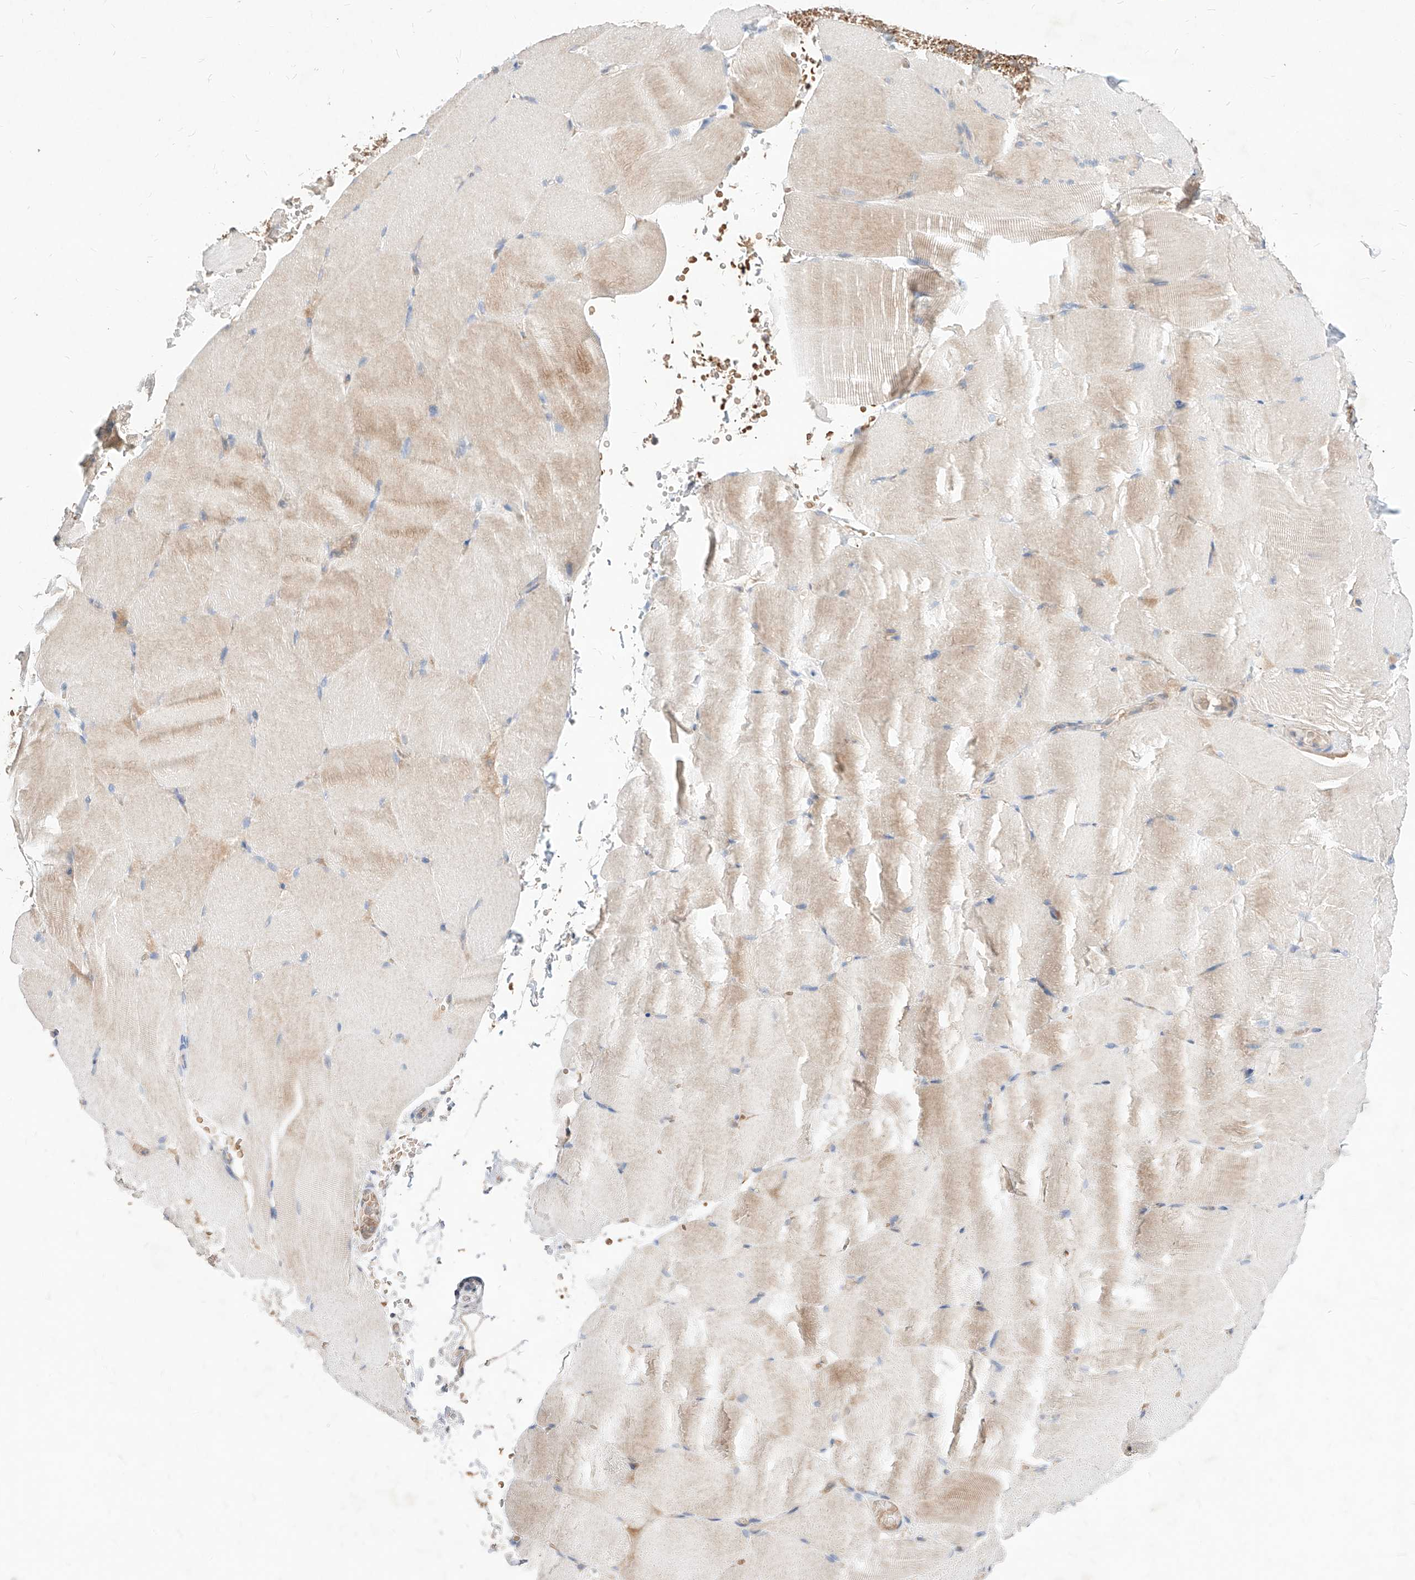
{"staining": {"intensity": "weak", "quantity": "<25%", "location": "cytoplasmic/membranous"}, "tissue": "skeletal muscle", "cell_type": "Myocytes", "image_type": "normal", "snomed": [{"axis": "morphology", "description": "Normal tissue, NOS"}, {"axis": "topography", "description": "Skeletal muscle"}, {"axis": "topography", "description": "Parathyroid gland"}], "caption": "Skeletal muscle was stained to show a protein in brown. There is no significant positivity in myocytes. Brightfield microscopy of immunohistochemistry (IHC) stained with DAB (3,3'-diaminobenzidine) (brown) and hematoxylin (blue), captured at high magnification.", "gene": "TSNAX", "patient": {"sex": "female", "age": 37}}